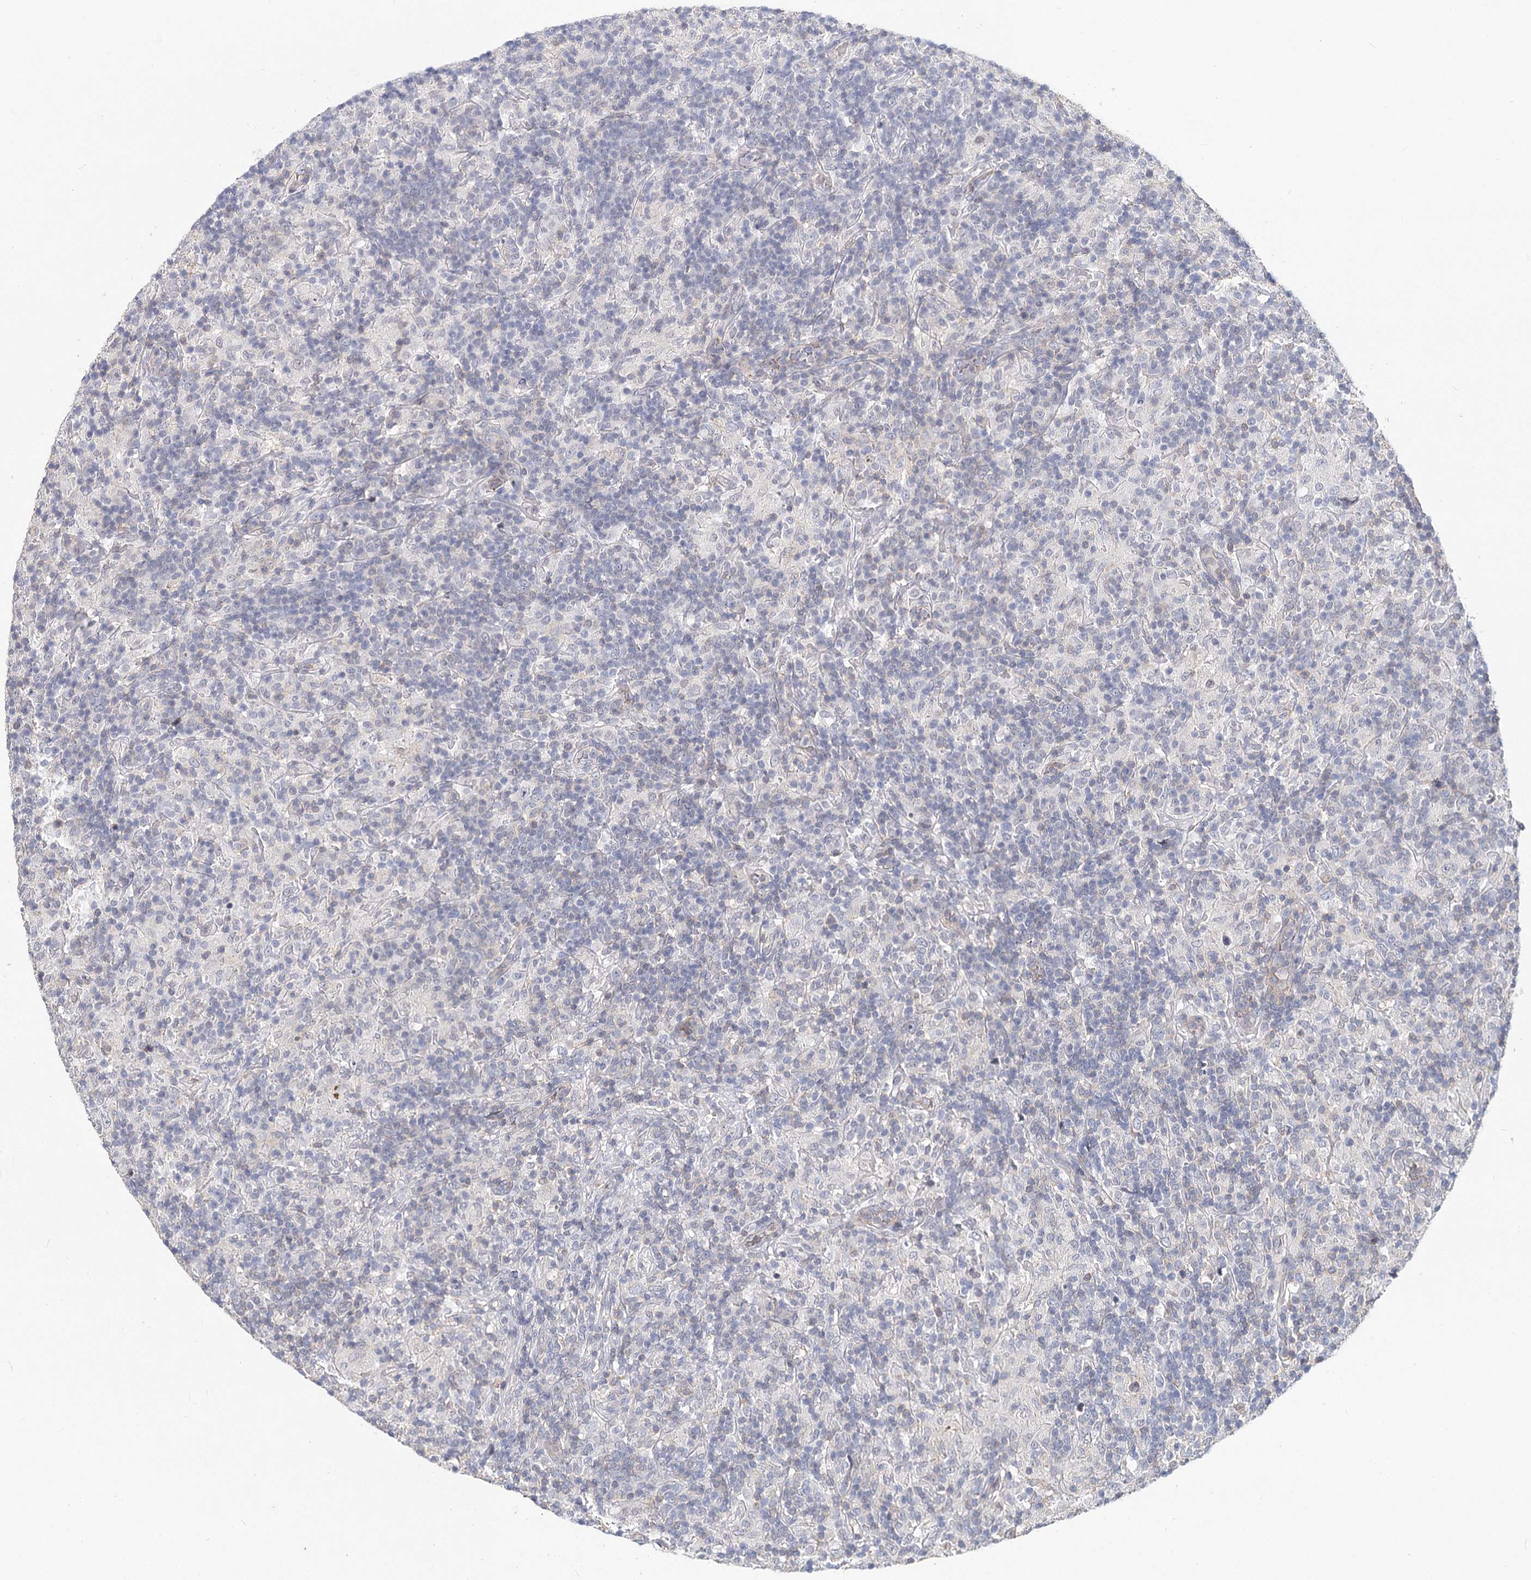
{"staining": {"intensity": "negative", "quantity": "none", "location": "none"}, "tissue": "lymphoma", "cell_type": "Tumor cells", "image_type": "cancer", "snomed": [{"axis": "morphology", "description": "Hodgkin's disease, NOS"}, {"axis": "topography", "description": "Lymph node"}], "caption": "There is no significant expression in tumor cells of Hodgkin's disease.", "gene": "TMEM218", "patient": {"sex": "male", "age": 70}}